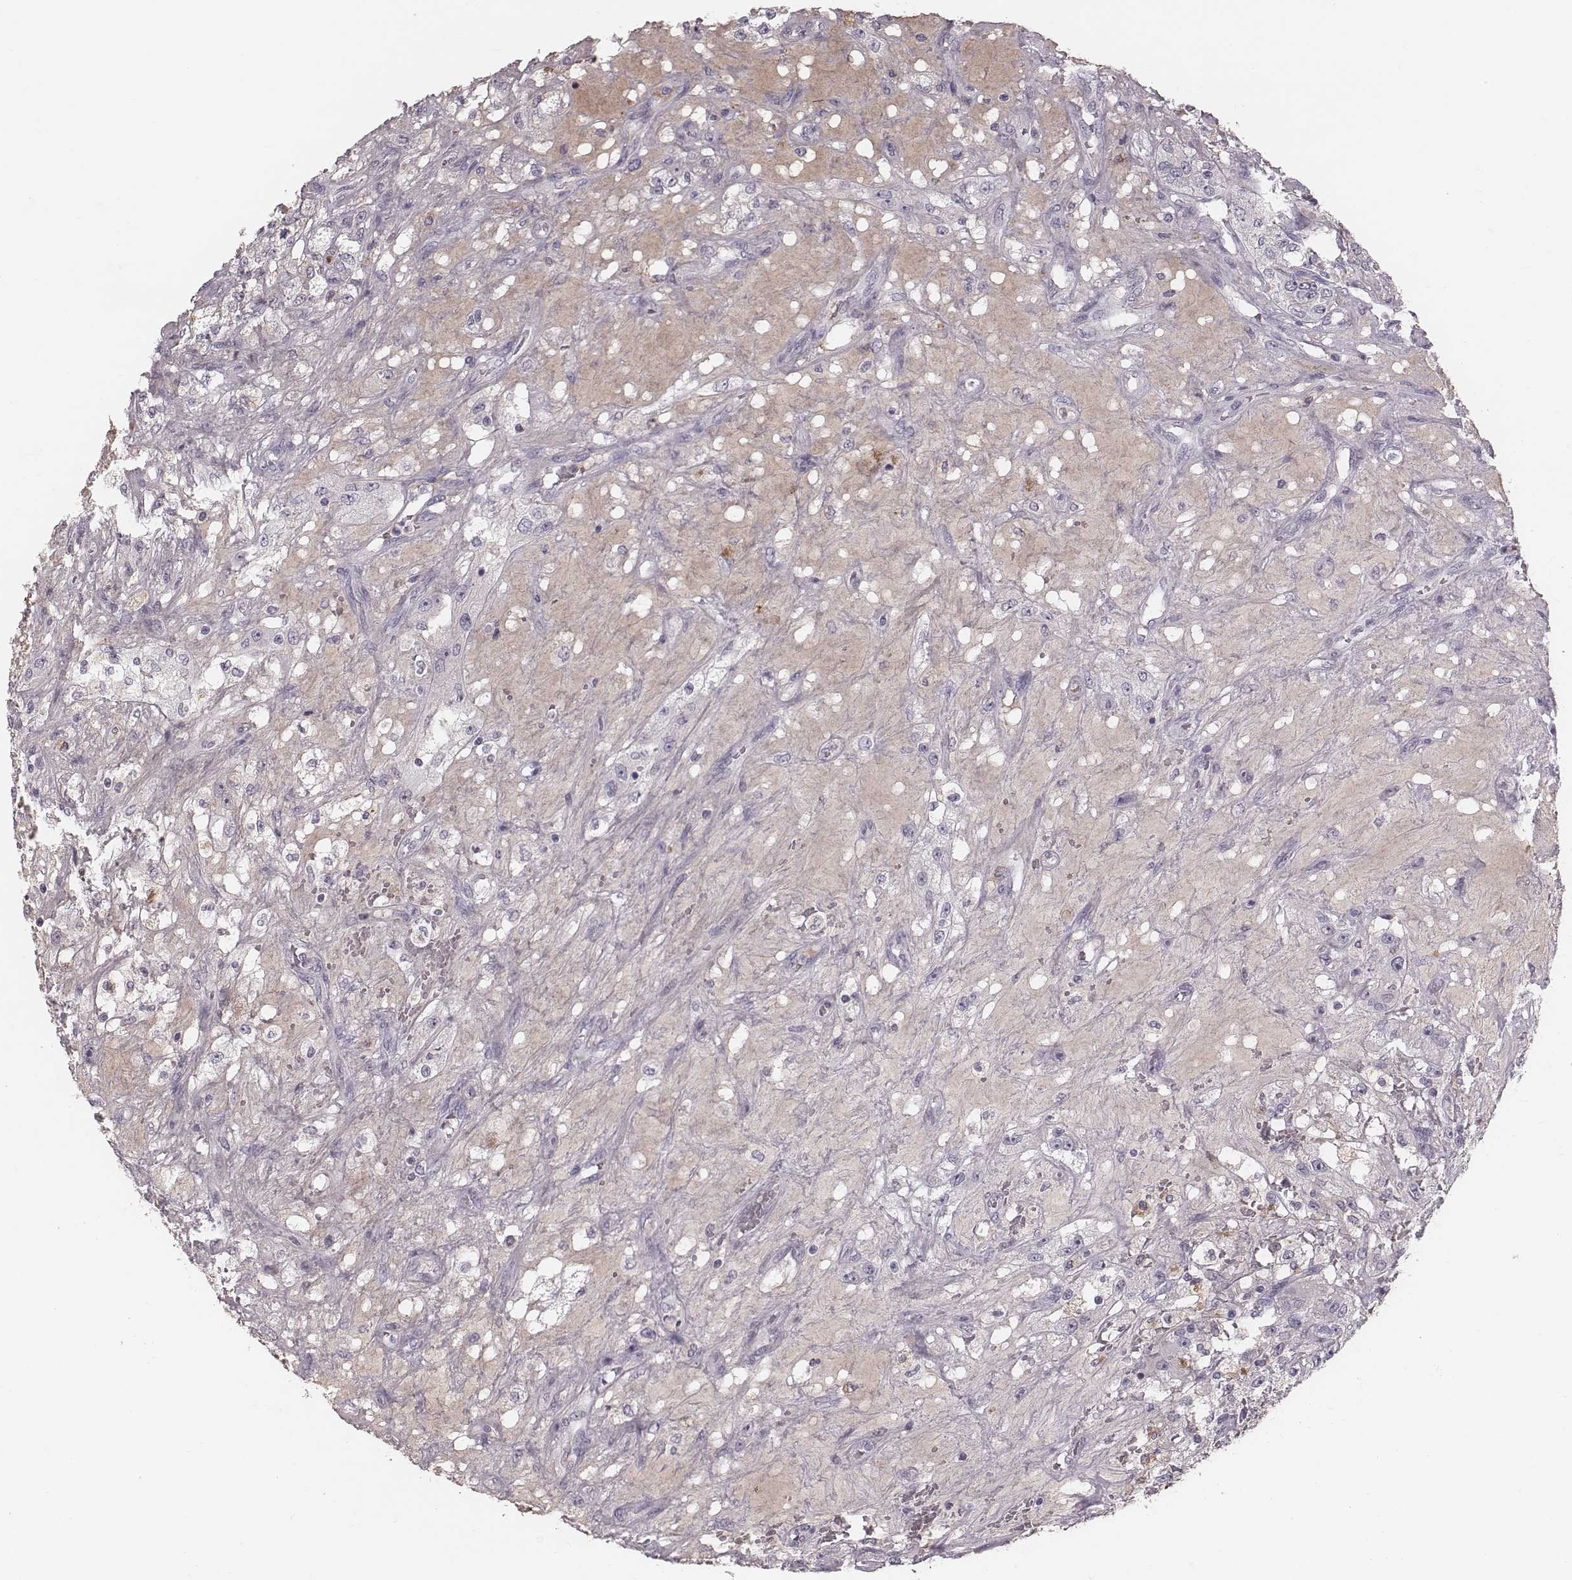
{"staining": {"intensity": "negative", "quantity": "none", "location": "none"}, "tissue": "renal cancer", "cell_type": "Tumor cells", "image_type": "cancer", "snomed": [{"axis": "morphology", "description": "Adenocarcinoma, NOS"}, {"axis": "topography", "description": "Kidney"}], "caption": "Photomicrograph shows no protein expression in tumor cells of renal cancer tissue. Nuclei are stained in blue.", "gene": "CFTR", "patient": {"sex": "female", "age": 63}}